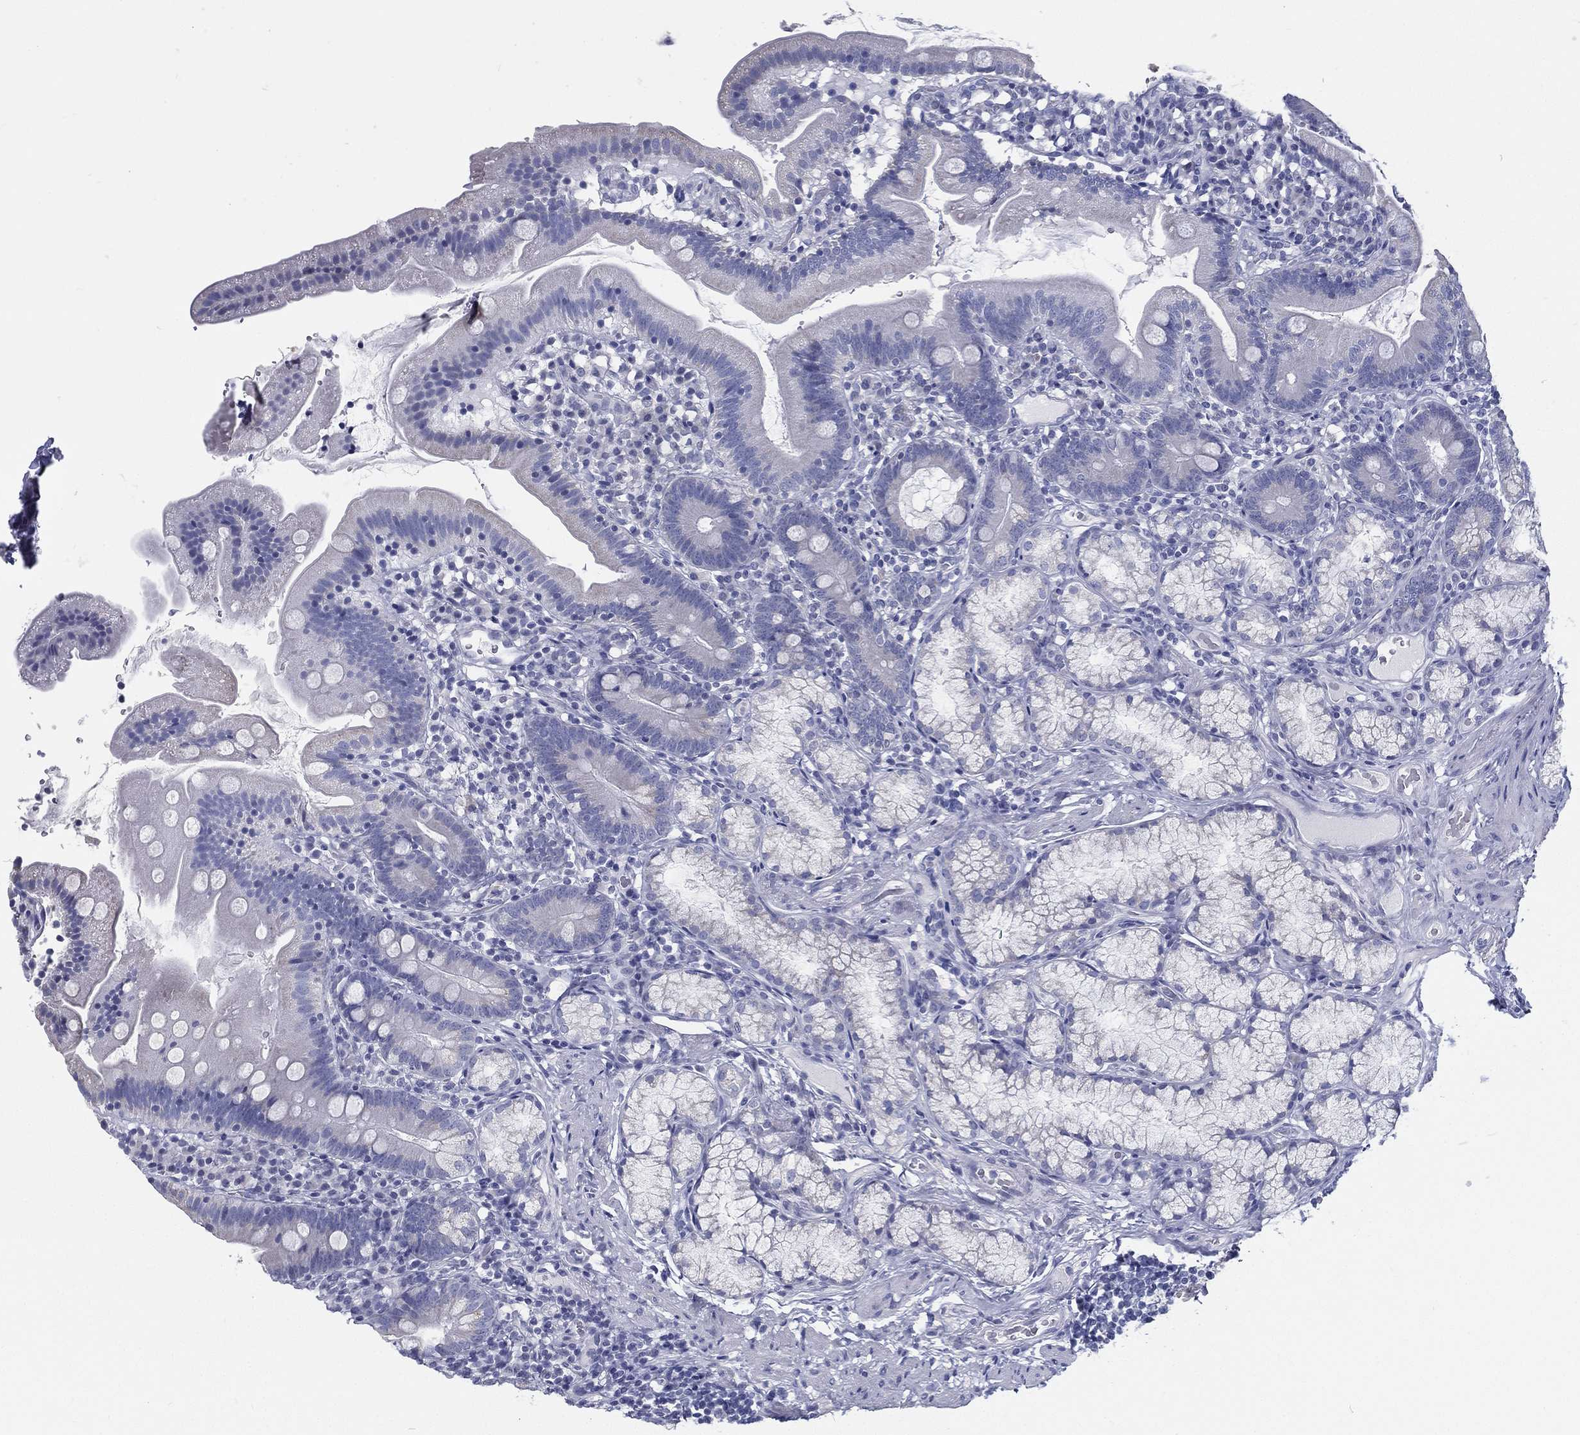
{"staining": {"intensity": "negative", "quantity": "none", "location": "none"}, "tissue": "duodenum", "cell_type": "Glandular cells", "image_type": "normal", "snomed": [{"axis": "morphology", "description": "Normal tissue, NOS"}, {"axis": "topography", "description": "Duodenum"}], "caption": "Immunohistochemical staining of benign duodenum displays no significant expression in glandular cells. The staining is performed using DAB brown chromogen with nuclei counter-stained in using hematoxylin.", "gene": "RSPH4A", "patient": {"sex": "female", "age": 67}}